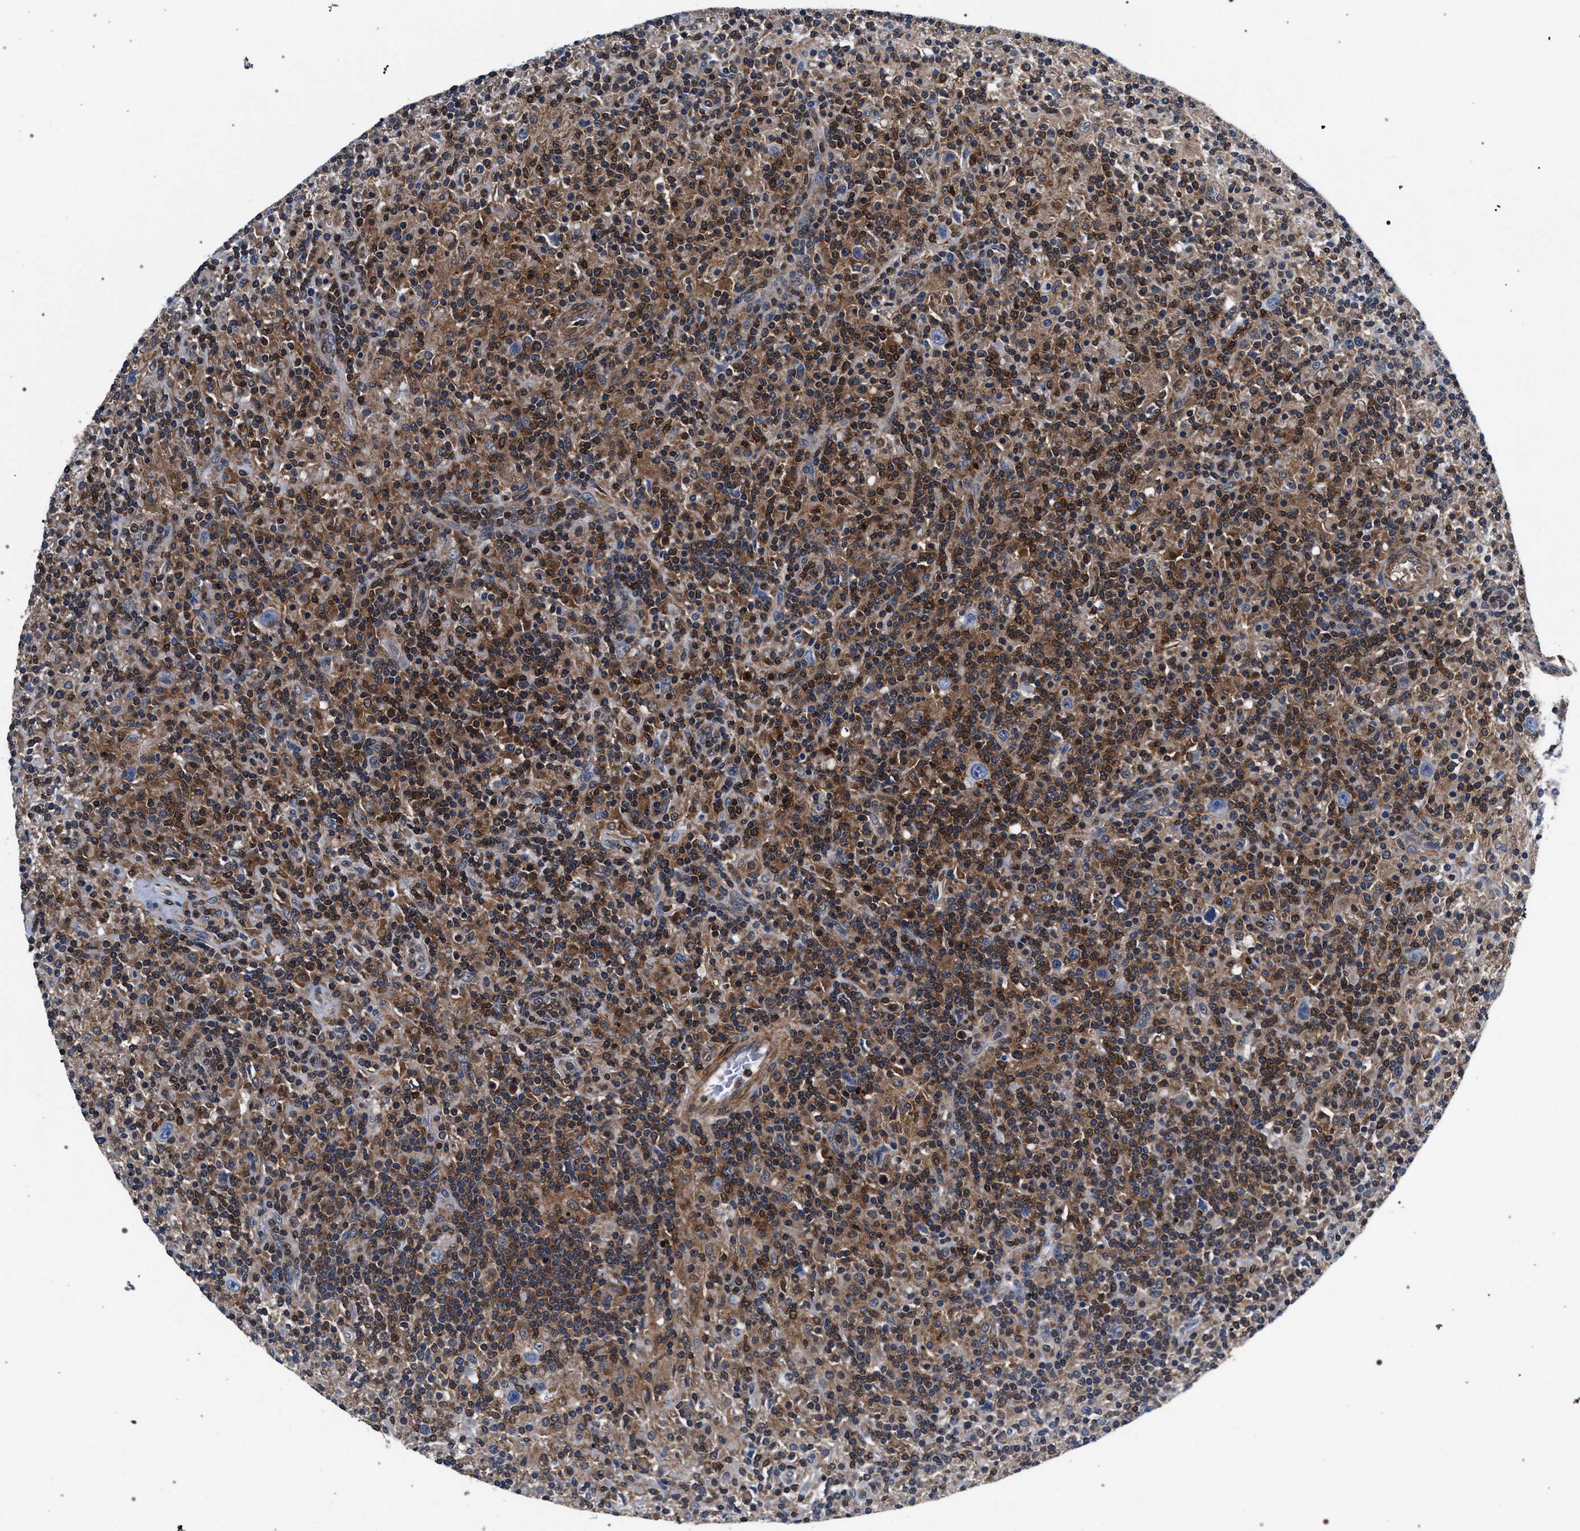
{"staining": {"intensity": "negative", "quantity": "none", "location": "none"}, "tissue": "lymphoma", "cell_type": "Tumor cells", "image_type": "cancer", "snomed": [{"axis": "morphology", "description": "Hodgkin's disease, NOS"}, {"axis": "topography", "description": "Lymph node"}], "caption": "Lymphoma was stained to show a protein in brown. There is no significant staining in tumor cells.", "gene": "LASP1", "patient": {"sex": "male", "age": 70}}